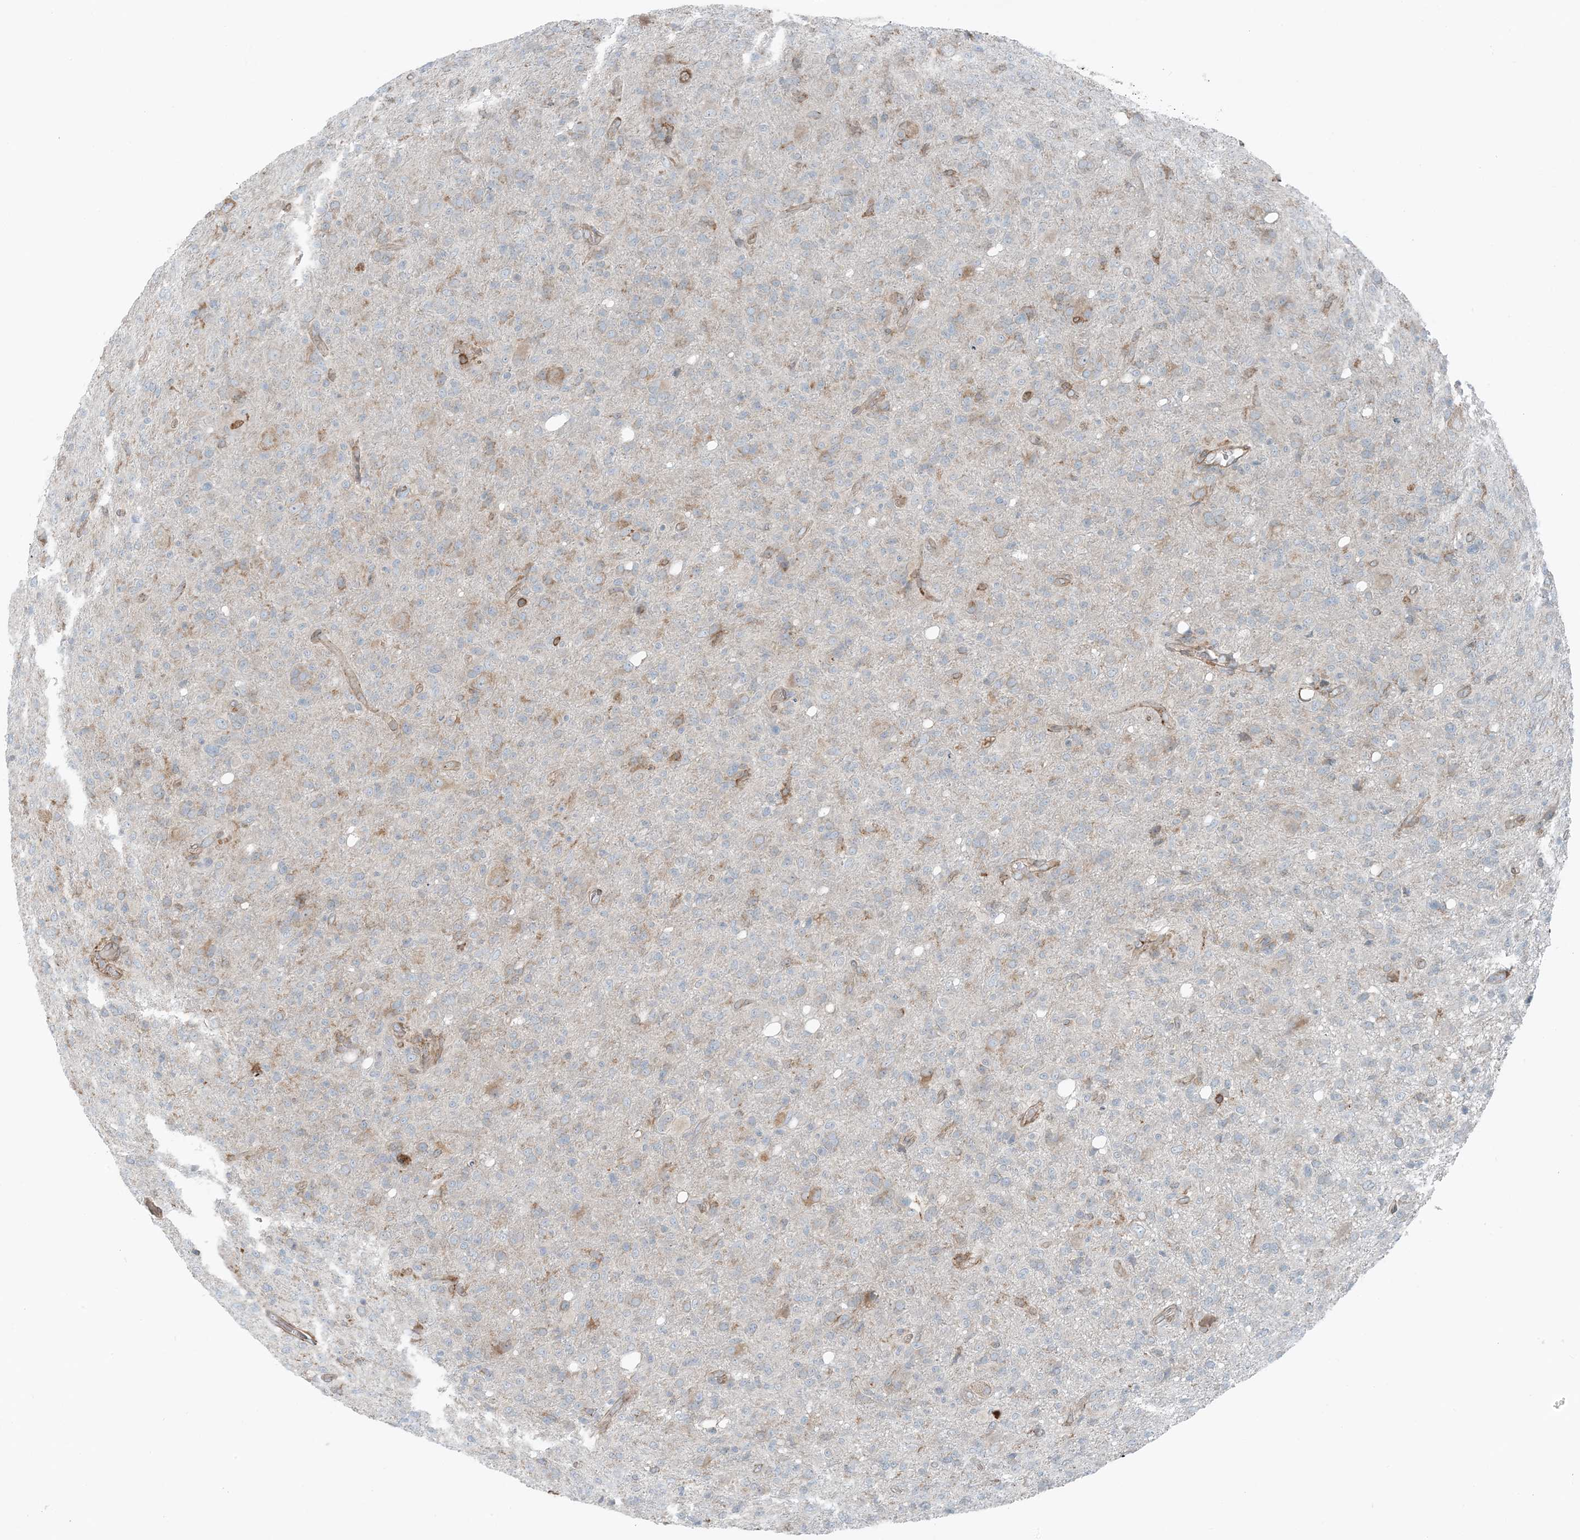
{"staining": {"intensity": "weak", "quantity": "25%-75%", "location": "cytoplasmic/membranous"}, "tissue": "glioma", "cell_type": "Tumor cells", "image_type": "cancer", "snomed": [{"axis": "morphology", "description": "Glioma, malignant, High grade"}, {"axis": "topography", "description": "Brain"}], "caption": "This is a photomicrograph of IHC staining of glioma, which shows weak expression in the cytoplasmic/membranous of tumor cells.", "gene": "CERKL", "patient": {"sex": "female", "age": 57}}